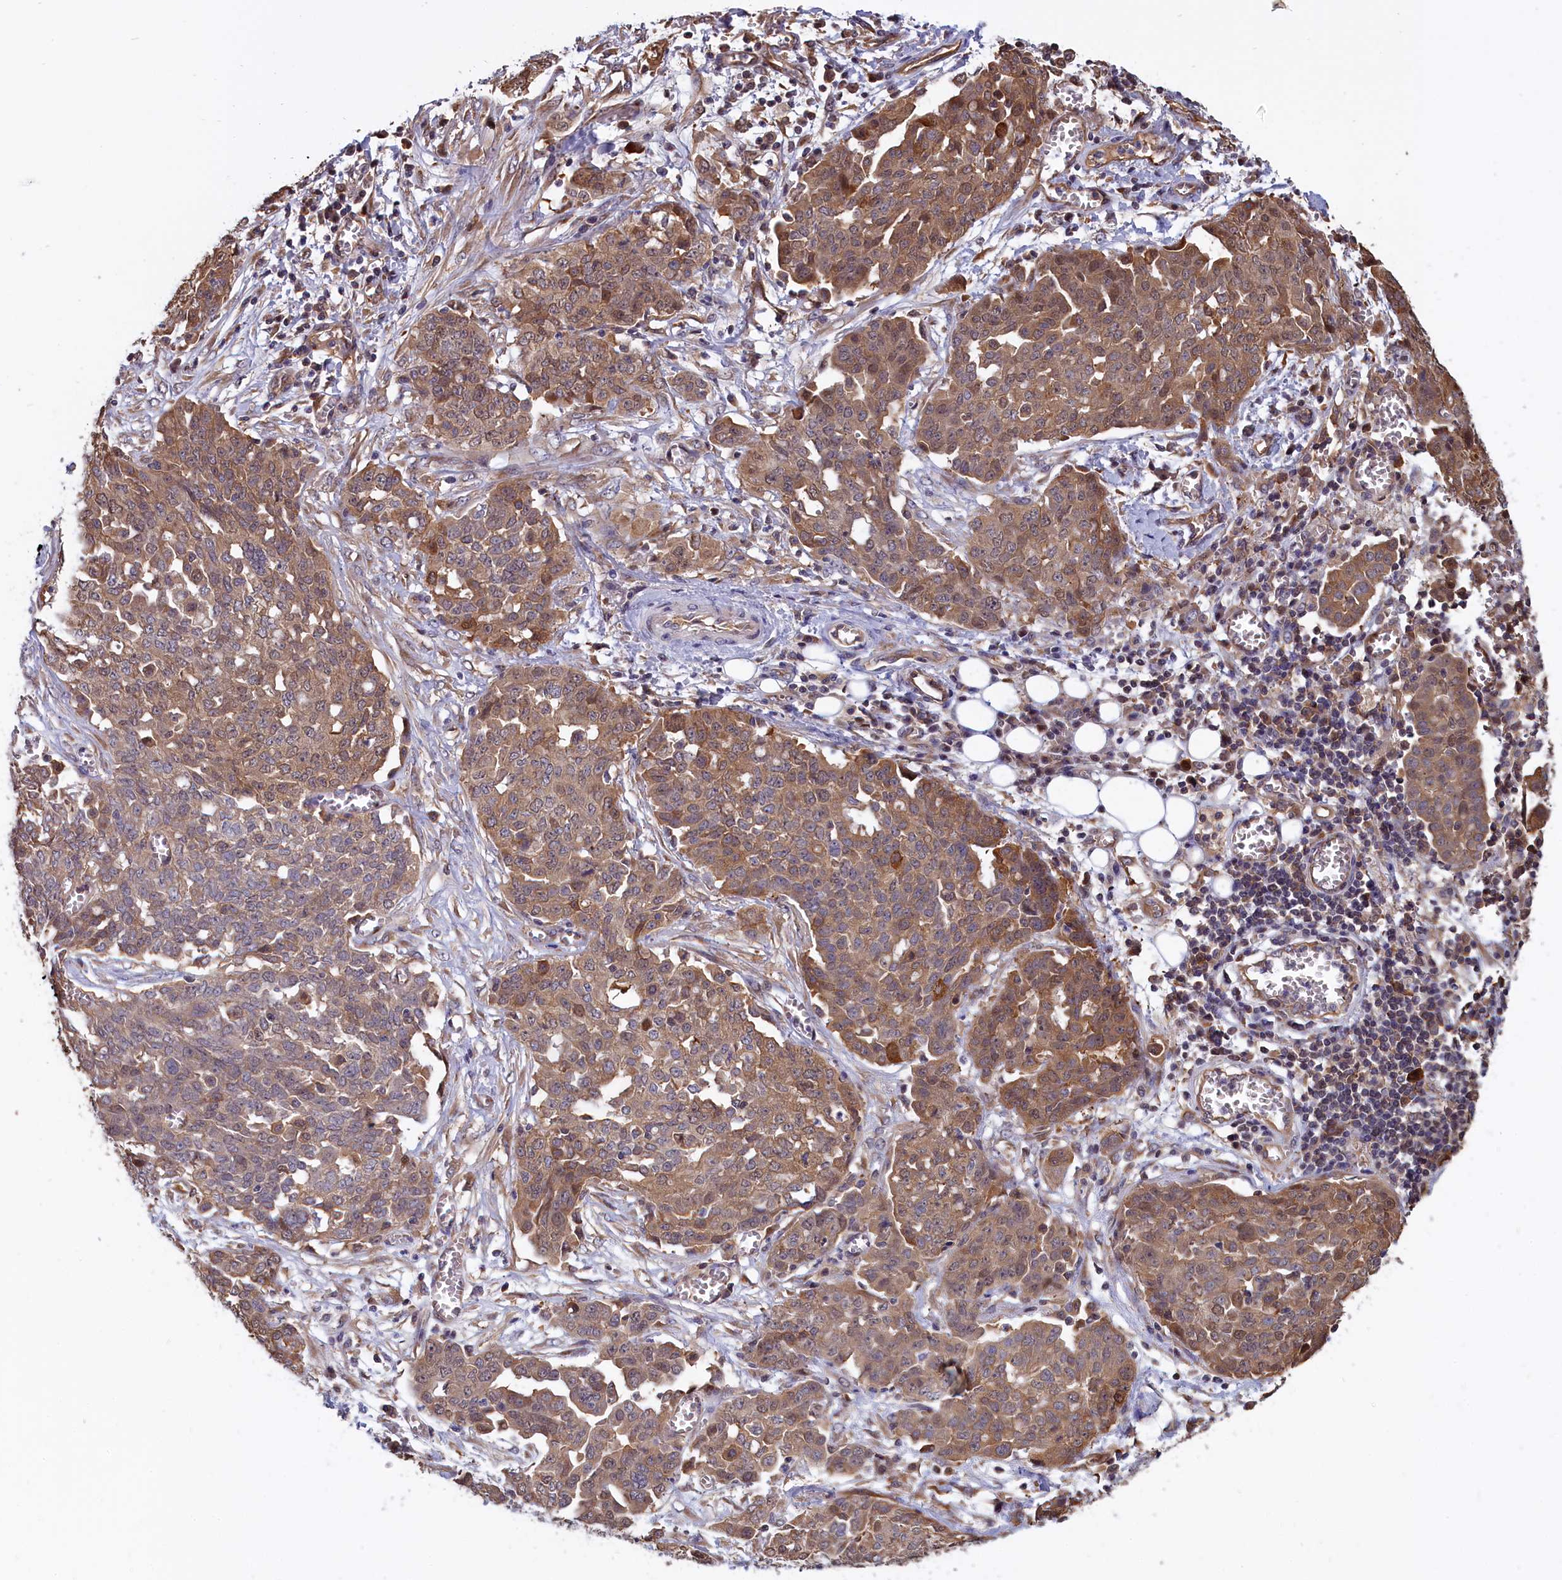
{"staining": {"intensity": "moderate", "quantity": ">75%", "location": "cytoplasmic/membranous"}, "tissue": "ovarian cancer", "cell_type": "Tumor cells", "image_type": "cancer", "snomed": [{"axis": "morphology", "description": "Cystadenocarcinoma, serous, NOS"}, {"axis": "topography", "description": "Soft tissue"}, {"axis": "topography", "description": "Ovary"}], "caption": "Immunohistochemistry (IHC) (DAB) staining of ovarian cancer reveals moderate cytoplasmic/membranous protein positivity in approximately >75% of tumor cells. (DAB IHC with brightfield microscopy, high magnification).", "gene": "ABCC8", "patient": {"sex": "female", "age": 57}}